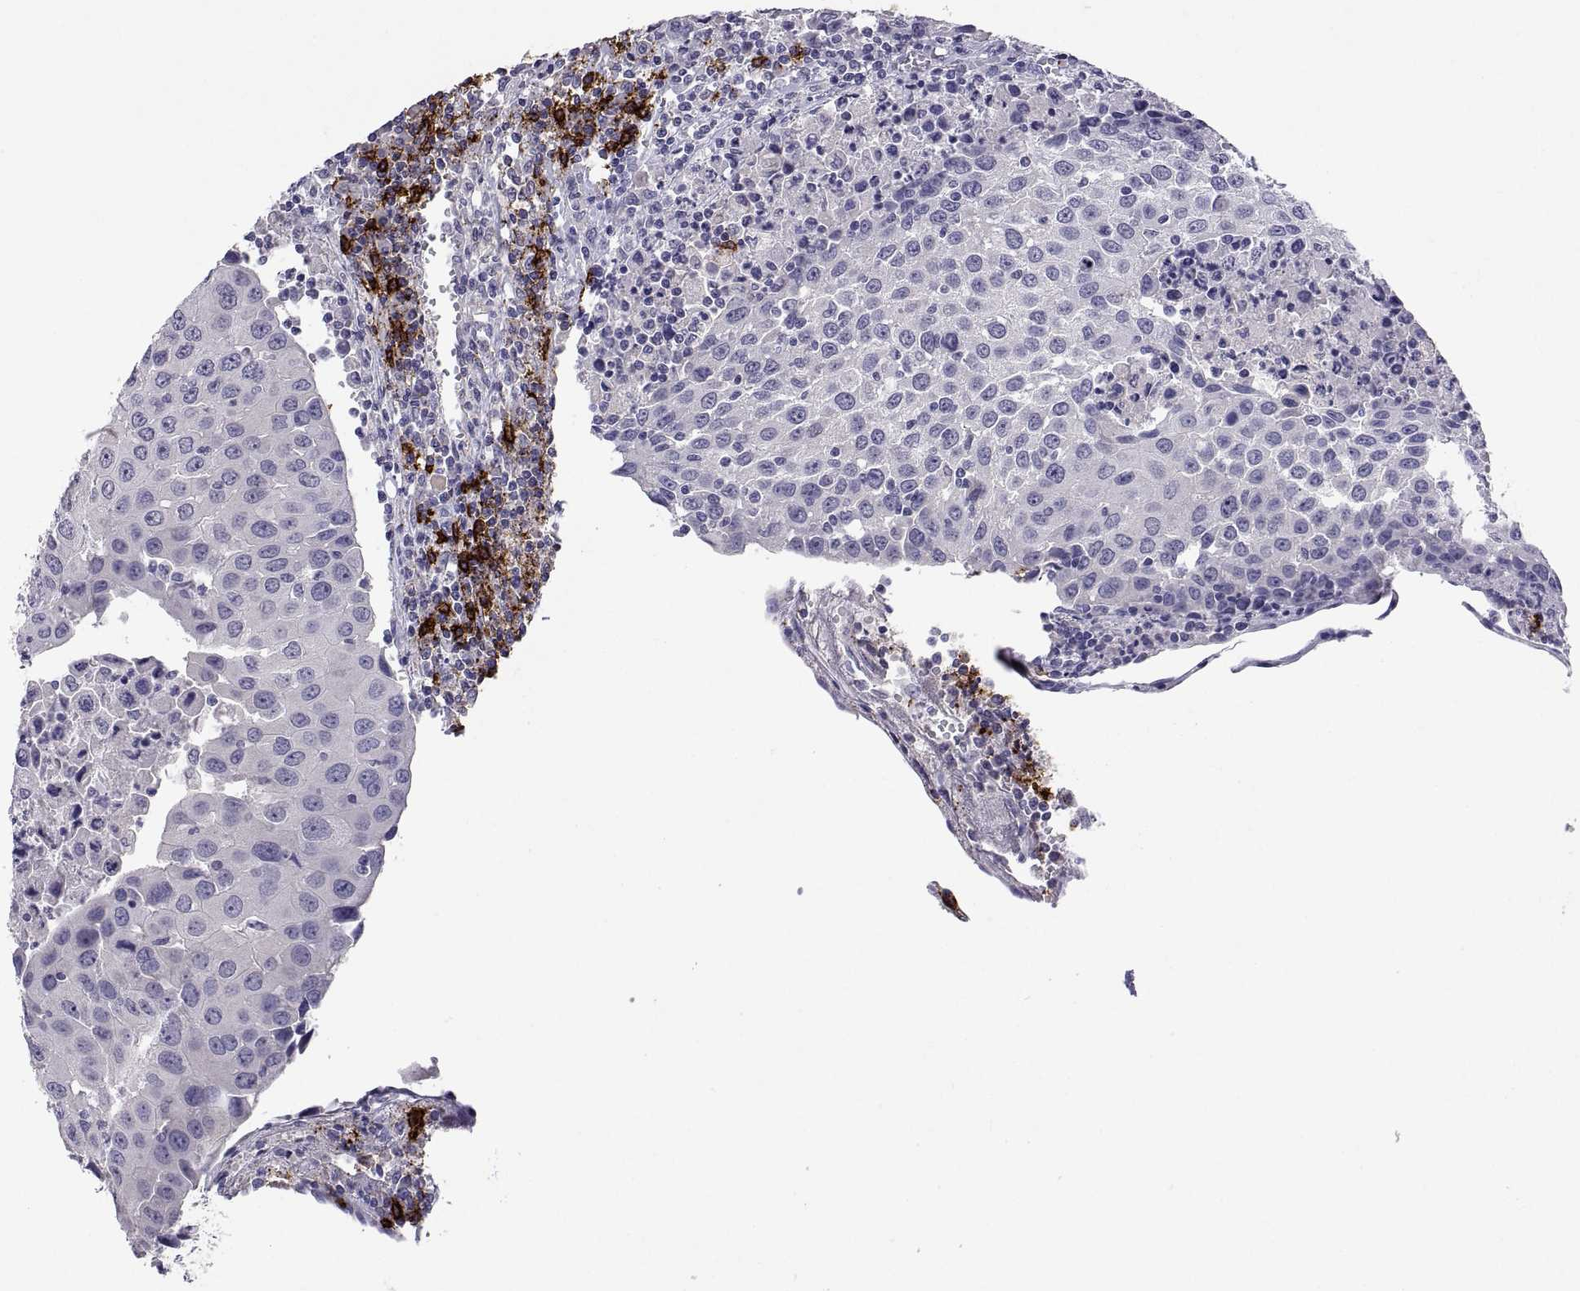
{"staining": {"intensity": "negative", "quantity": "none", "location": "none"}, "tissue": "urothelial cancer", "cell_type": "Tumor cells", "image_type": "cancer", "snomed": [{"axis": "morphology", "description": "Urothelial carcinoma, High grade"}, {"axis": "topography", "description": "Urinary bladder"}], "caption": "Urothelial cancer was stained to show a protein in brown. There is no significant staining in tumor cells. (DAB IHC, high magnification).", "gene": "MS4A1", "patient": {"sex": "female", "age": 85}}